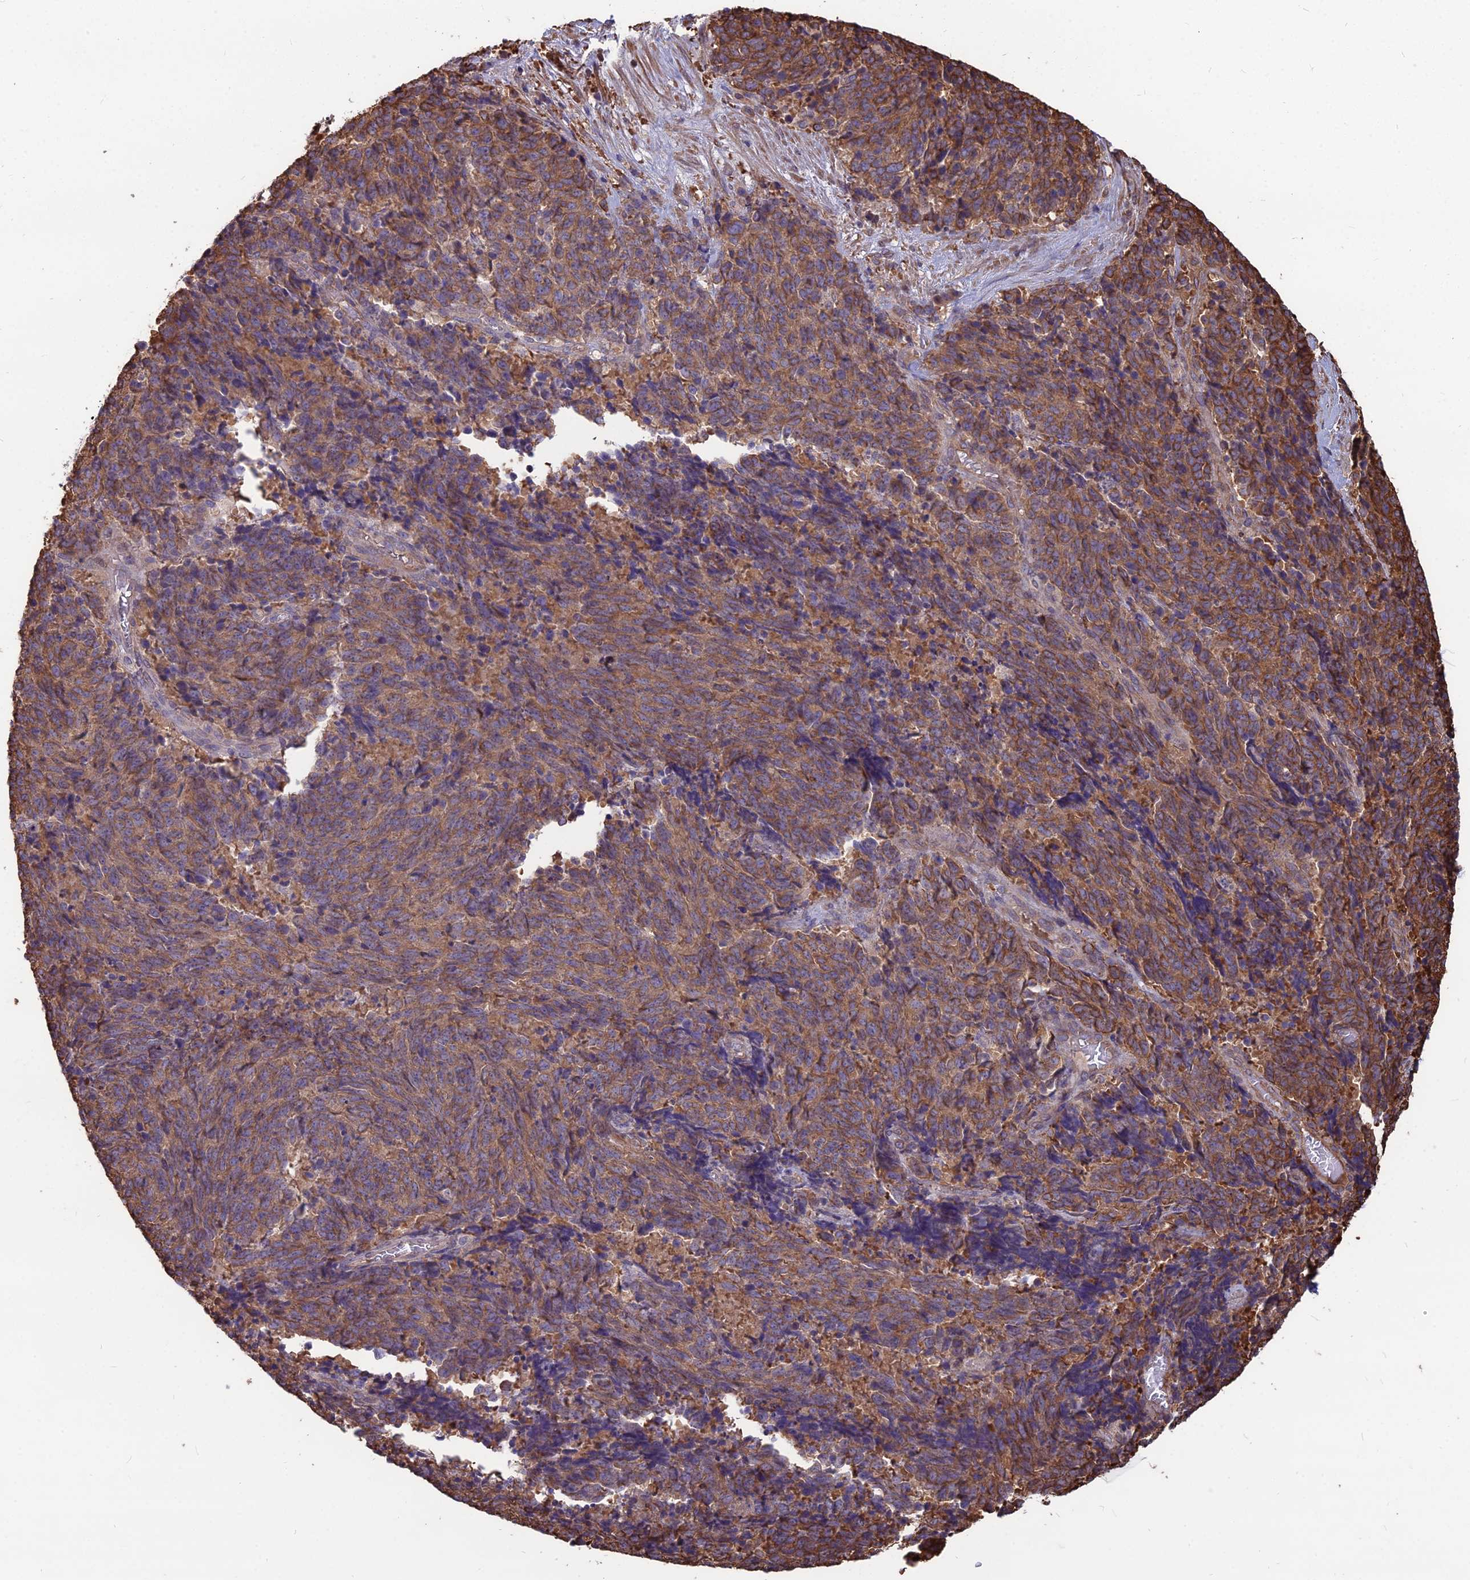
{"staining": {"intensity": "moderate", "quantity": ">75%", "location": "cytoplasmic/membranous"}, "tissue": "cervical cancer", "cell_type": "Tumor cells", "image_type": "cancer", "snomed": [{"axis": "morphology", "description": "Squamous cell carcinoma, NOS"}, {"axis": "topography", "description": "Cervix"}], "caption": "Tumor cells reveal medium levels of moderate cytoplasmic/membranous positivity in approximately >75% of cells in squamous cell carcinoma (cervical). (DAB (3,3'-diaminobenzidine) IHC, brown staining for protein, blue staining for nuclei).", "gene": "LSM6", "patient": {"sex": "female", "age": 29}}